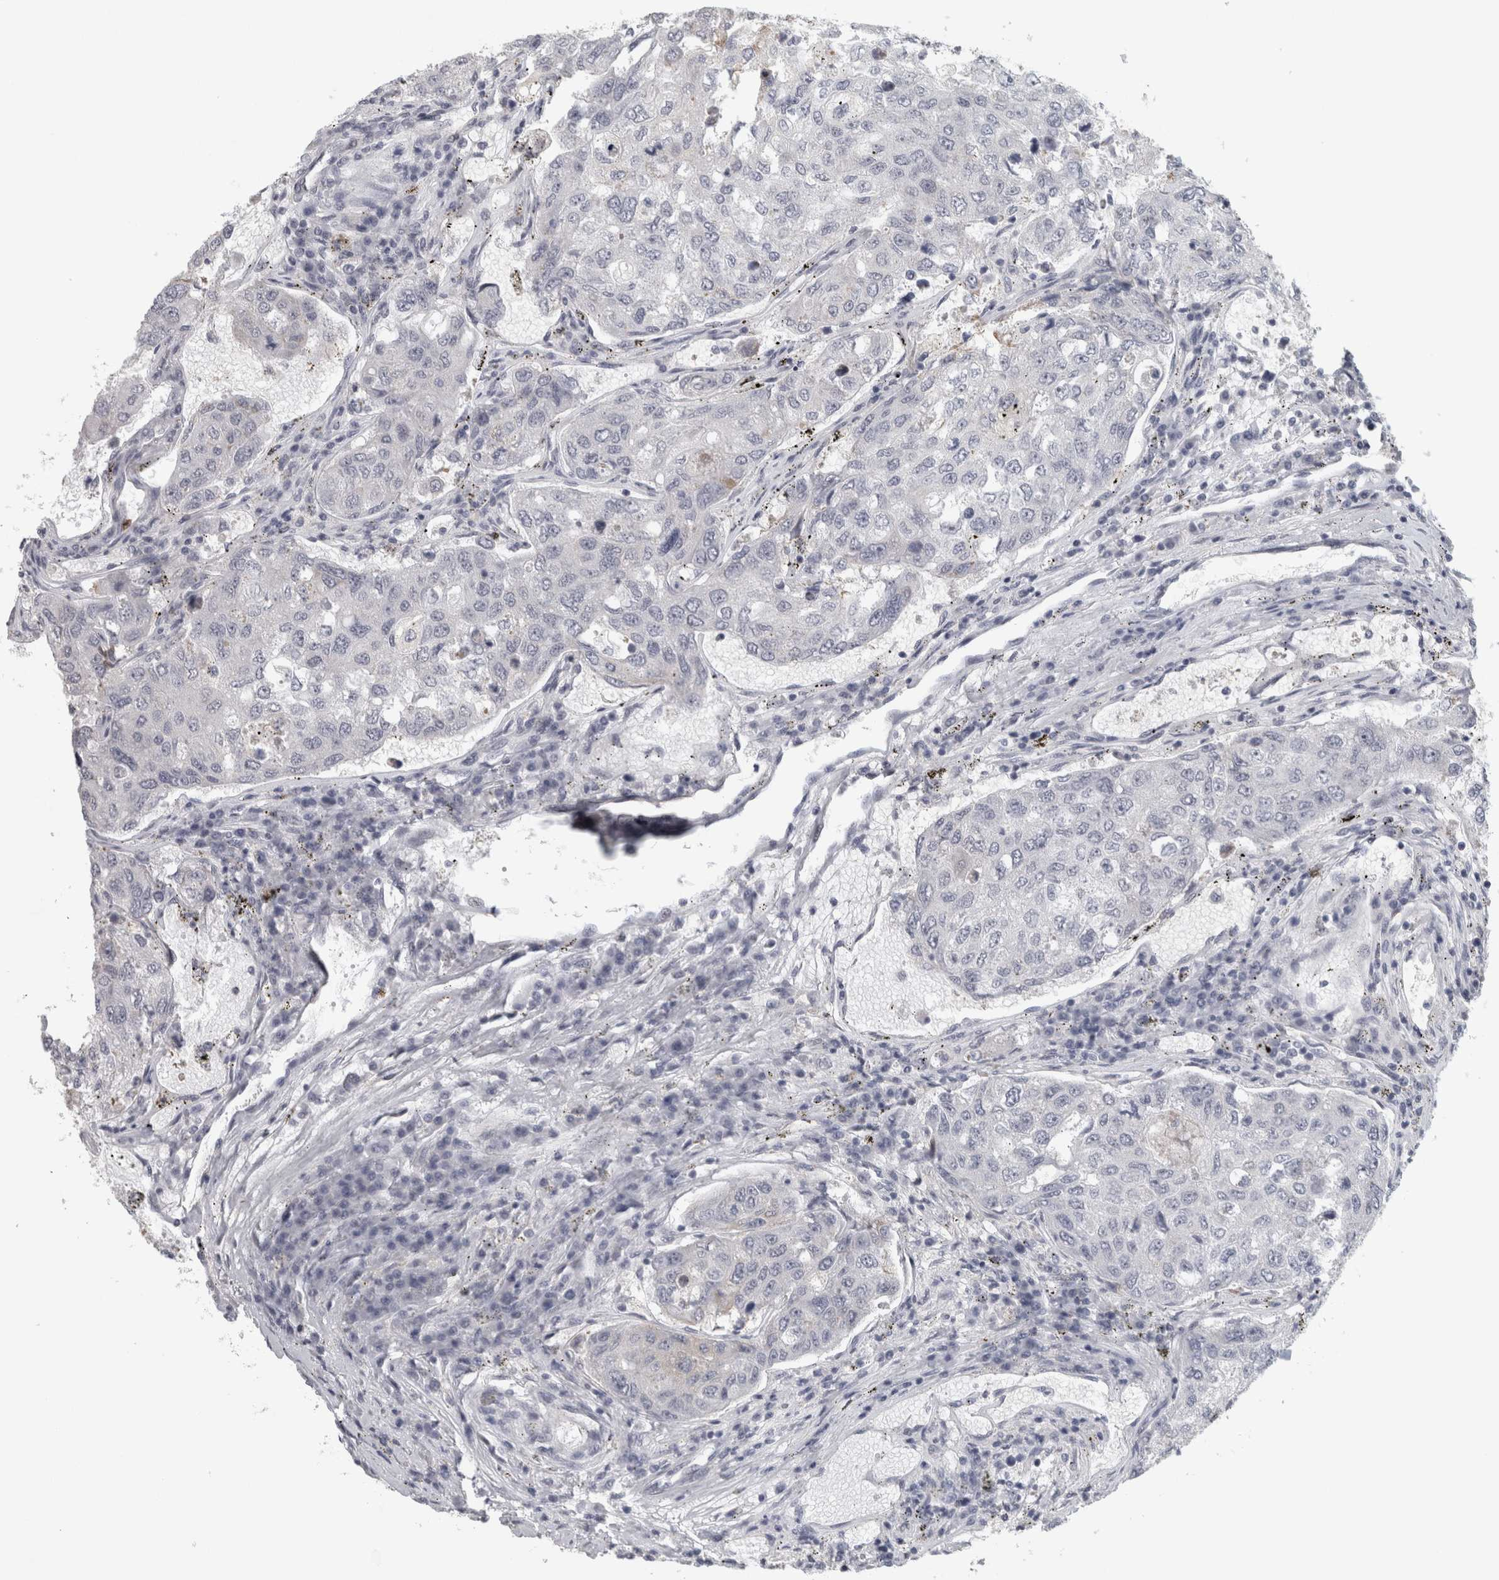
{"staining": {"intensity": "weak", "quantity": "<25%", "location": "cytoplasmic/membranous"}, "tissue": "urothelial cancer", "cell_type": "Tumor cells", "image_type": "cancer", "snomed": [{"axis": "morphology", "description": "Urothelial carcinoma, High grade"}, {"axis": "topography", "description": "Lymph node"}, {"axis": "topography", "description": "Urinary bladder"}], "caption": "This micrograph is of urothelial carcinoma (high-grade) stained with IHC to label a protein in brown with the nuclei are counter-stained blue. There is no staining in tumor cells.", "gene": "PTPRN2", "patient": {"sex": "male", "age": 51}}